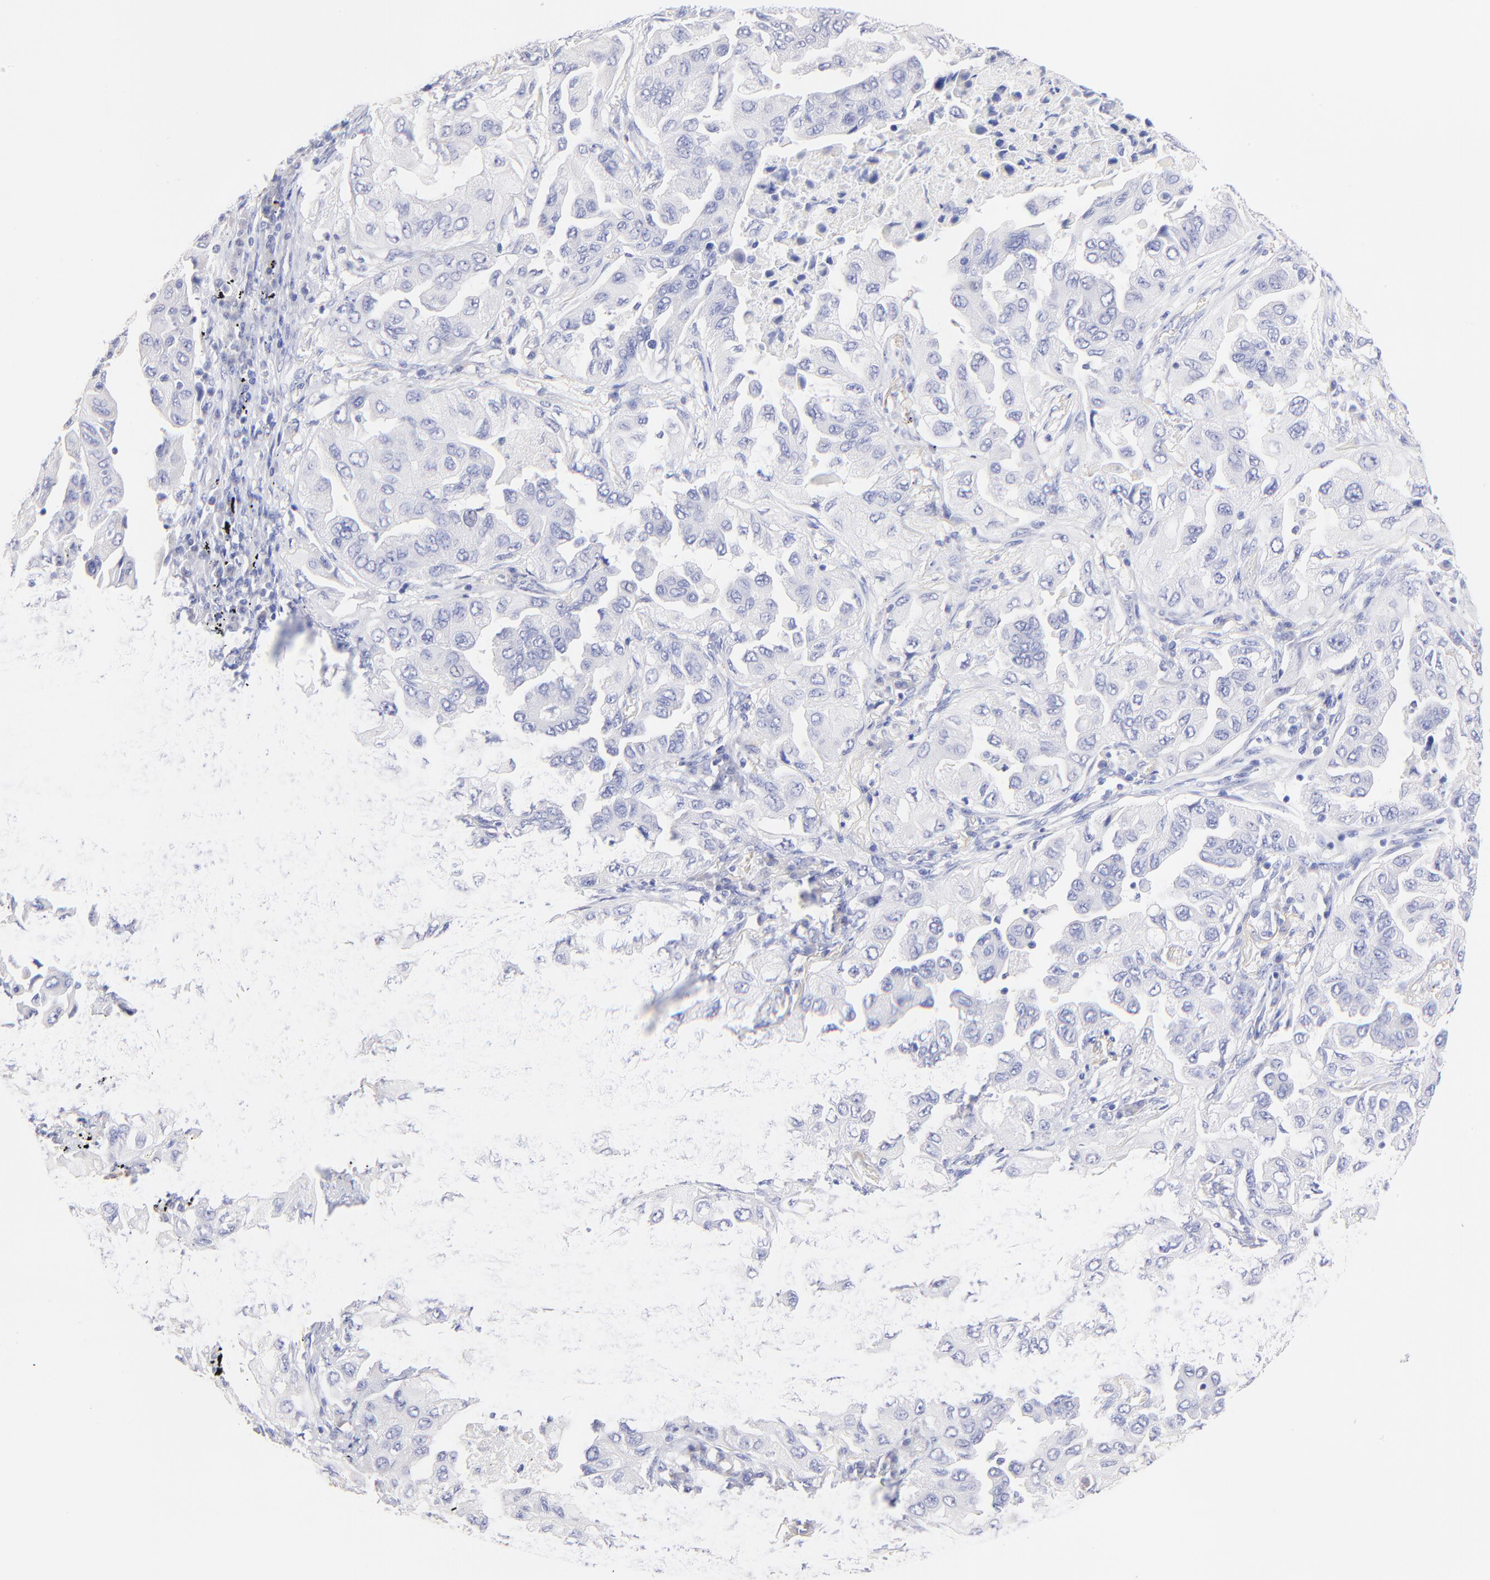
{"staining": {"intensity": "negative", "quantity": "none", "location": "none"}, "tissue": "lung cancer", "cell_type": "Tumor cells", "image_type": "cancer", "snomed": [{"axis": "morphology", "description": "Adenocarcinoma, NOS"}, {"axis": "topography", "description": "Lung"}], "caption": "Adenocarcinoma (lung) was stained to show a protein in brown. There is no significant positivity in tumor cells.", "gene": "RAB3A", "patient": {"sex": "female", "age": 65}}